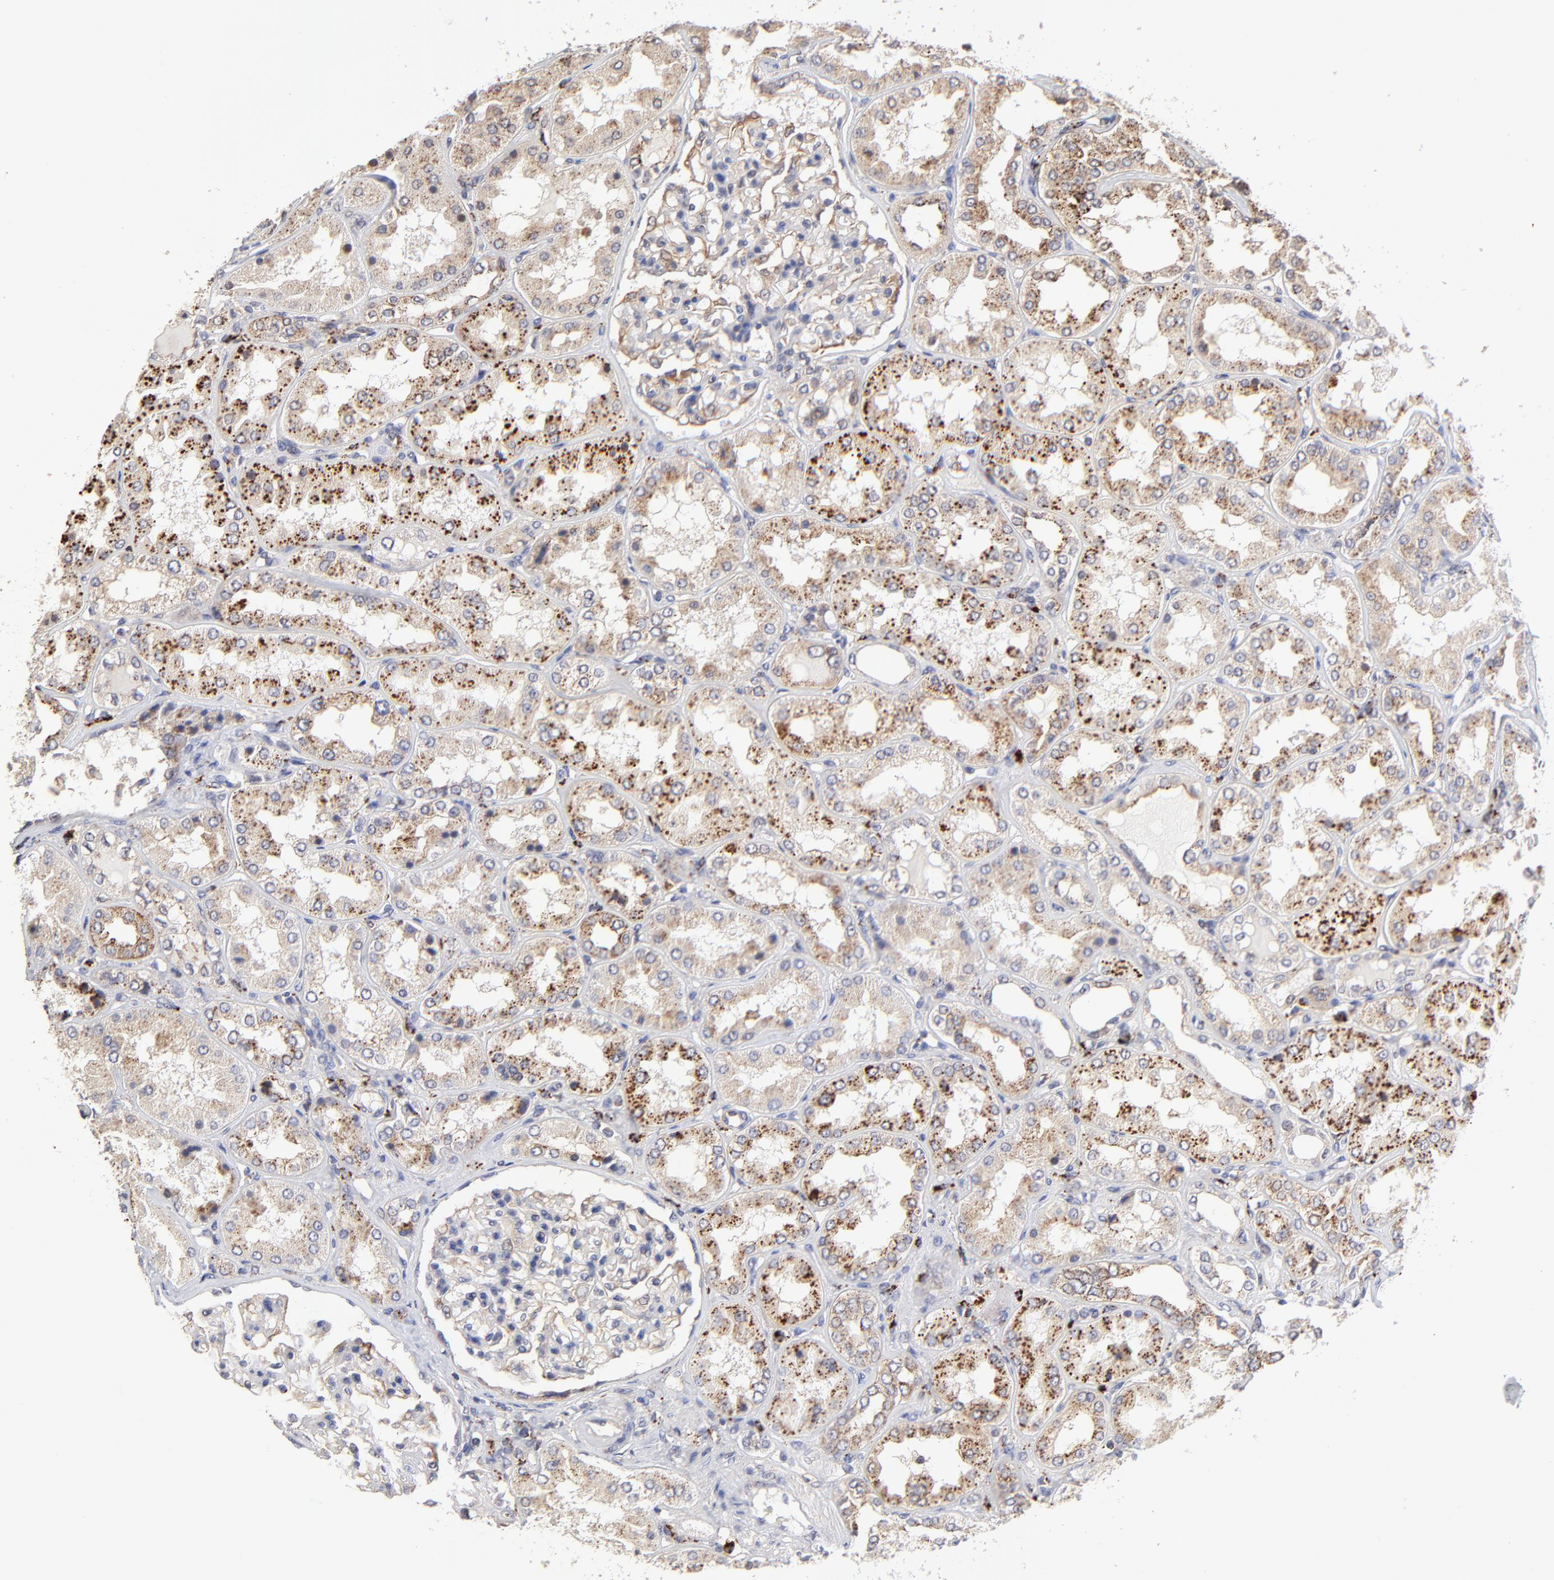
{"staining": {"intensity": "weak", "quantity": "<25%", "location": "cytoplasmic/membranous"}, "tissue": "kidney", "cell_type": "Cells in glomeruli", "image_type": "normal", "snomed": [{"axis": "morphology", "description": "Normal tissue, NOS"}, {"axis": "topography", "description": "Kidney"}], "caption": "The photomicrograph displays no significant staining in cells in glomeruli of kidney.", "gene": "PDE4B", "patient": {"sex": "female", "age": 56}}